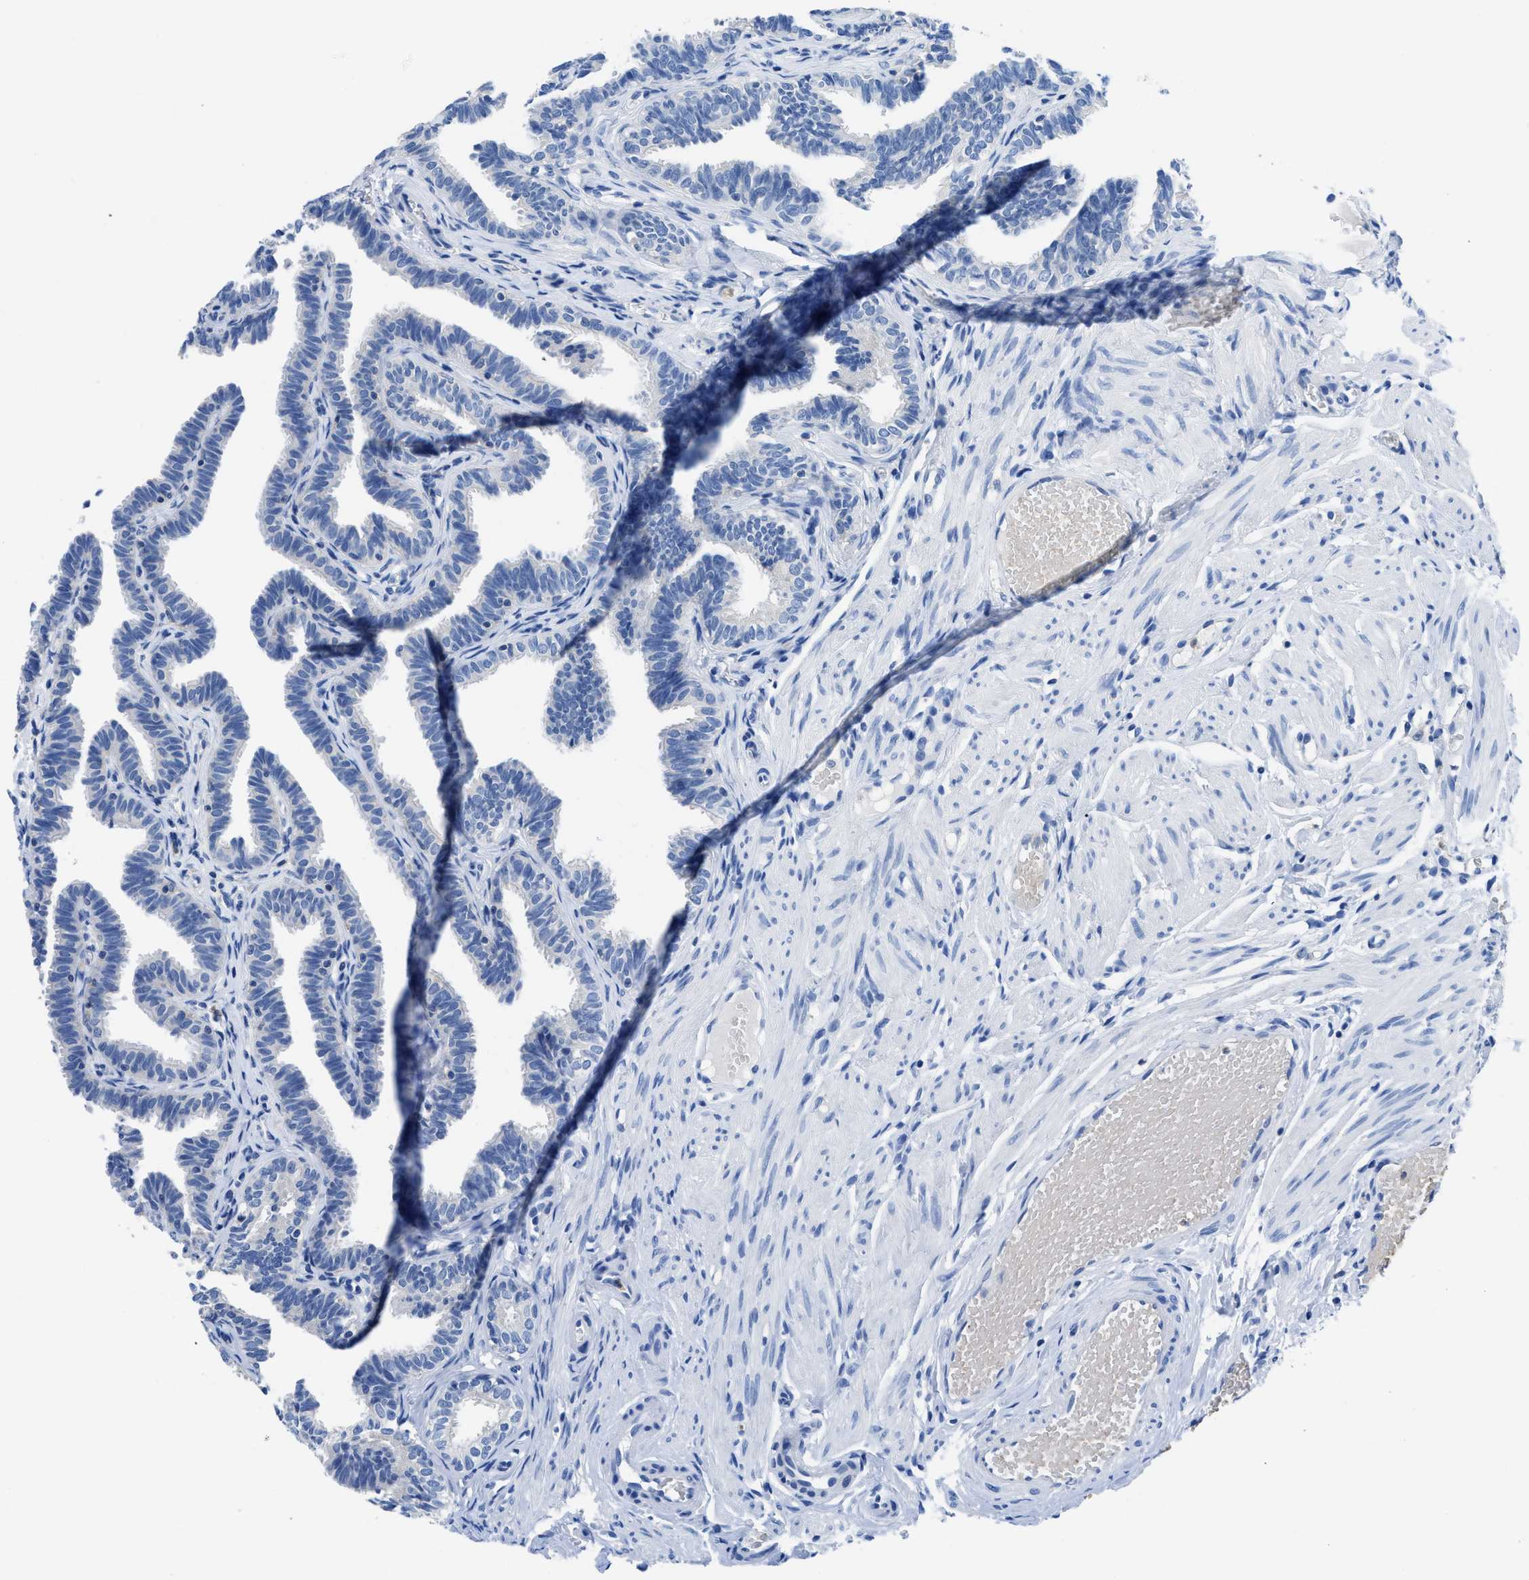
{"staining": {"intensity": "negative", "quantity": "none", "location": "none"}, "tissue": "fallopian tube", "cell_type": "Glandular cells", "image_type": "normal", "snomed": [{"axis": "morphology", "description": "Normal tissue, NOS"}, {"axis": "topography", "description": "Fallopian tube"}, {"axis": "topography", "description": "Ovary"}], "caption": "Protein analysis of normal fallopian tube shows no significant staining in glandular cells.", "gene": "NEB", "patient": {"sex": "female", "age": 23}}